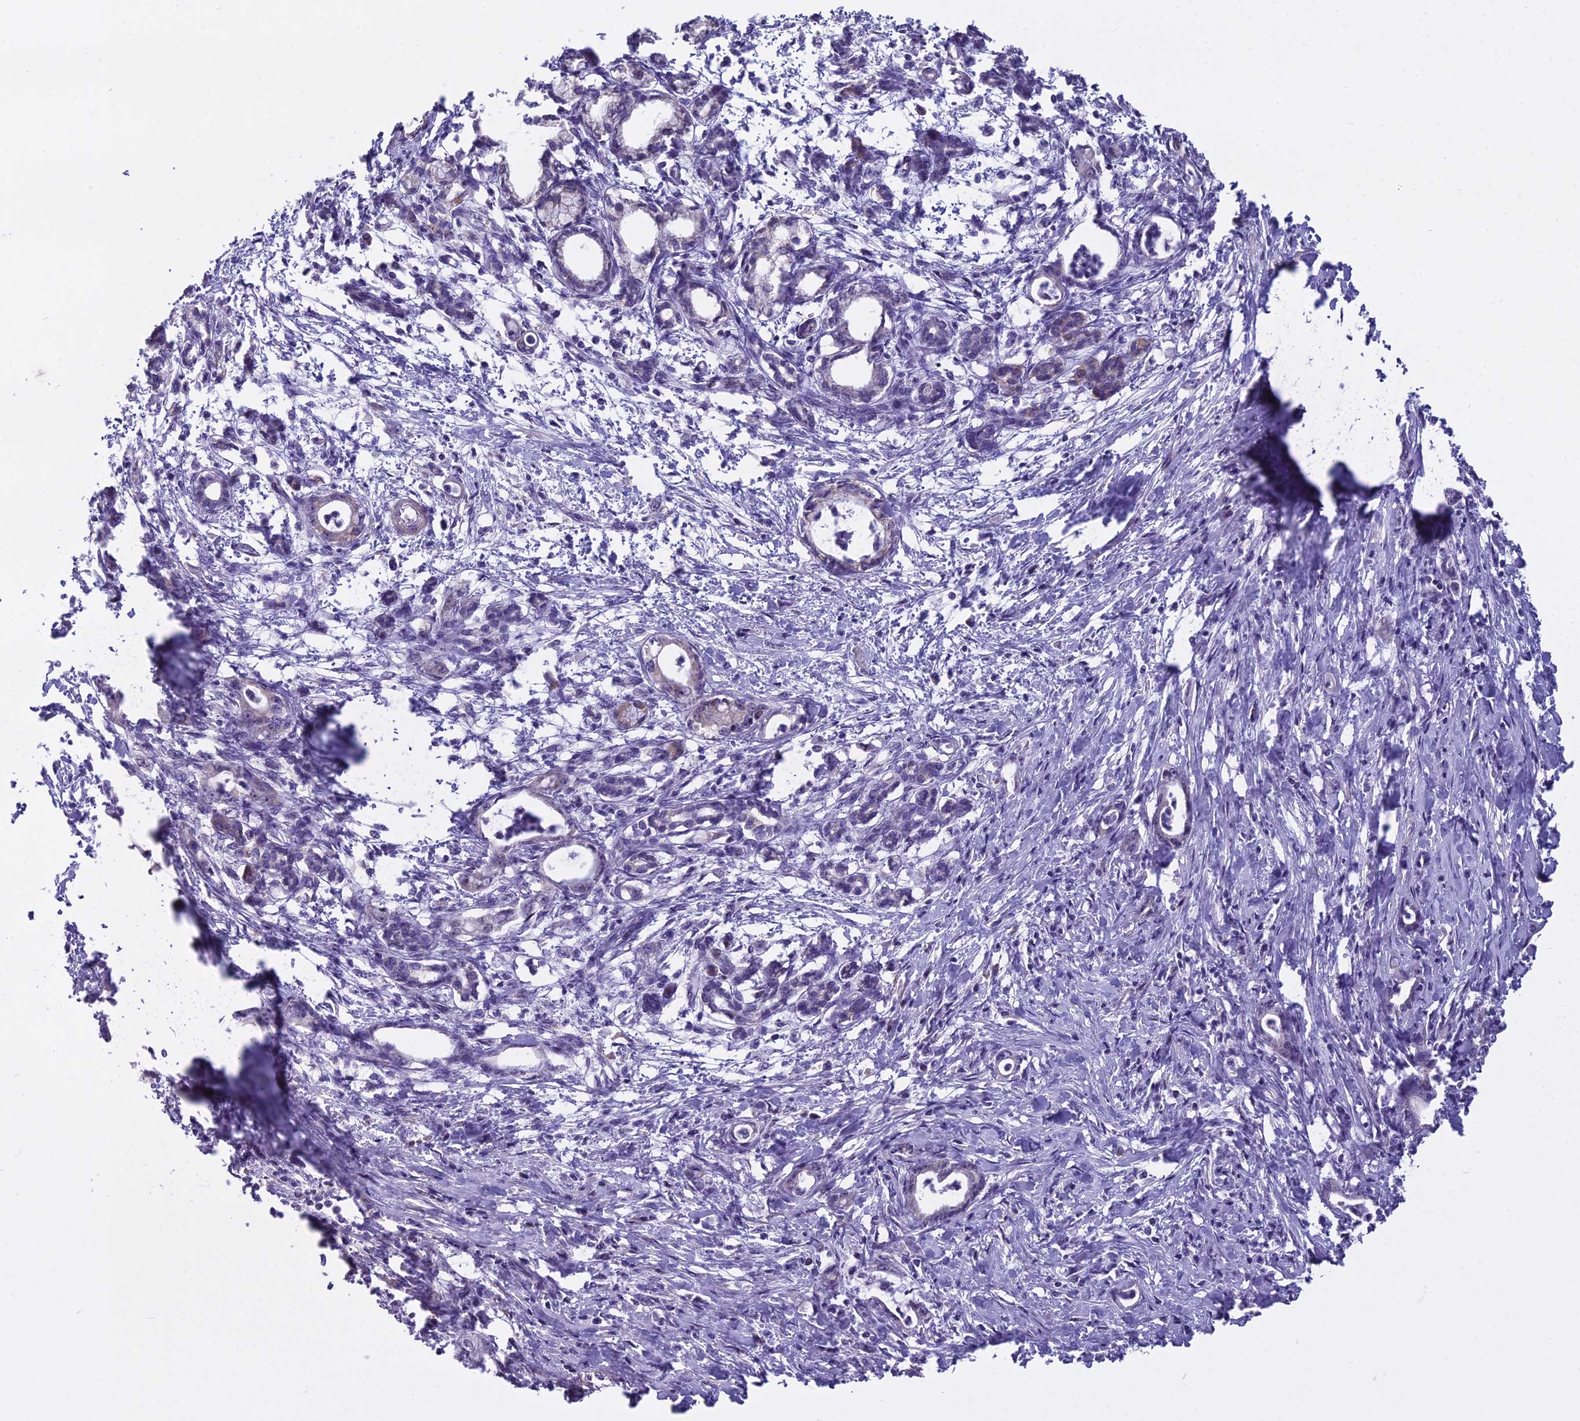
{"staining": {"intensity": "moderate", "quantity": "<25%", "location": "cytoplasmic/membranous"}, "tissue": "pancreatic cancer", "cell_type": "Tumor cells", "image_type": "cancer", "snomed": [{"axis": "morphology", "description": "Adenocarcinoma, NOS"}, {"axis": "topography", "description": "Pancreas"}], "caption": "Pancreatic cancer (adenocarcinoma) stained for a protein displays moderate cytoplasmic/membranous positivity in tumor cells.", "gene": "DUS2", "patient": {"sex": "female", "age": 55}}